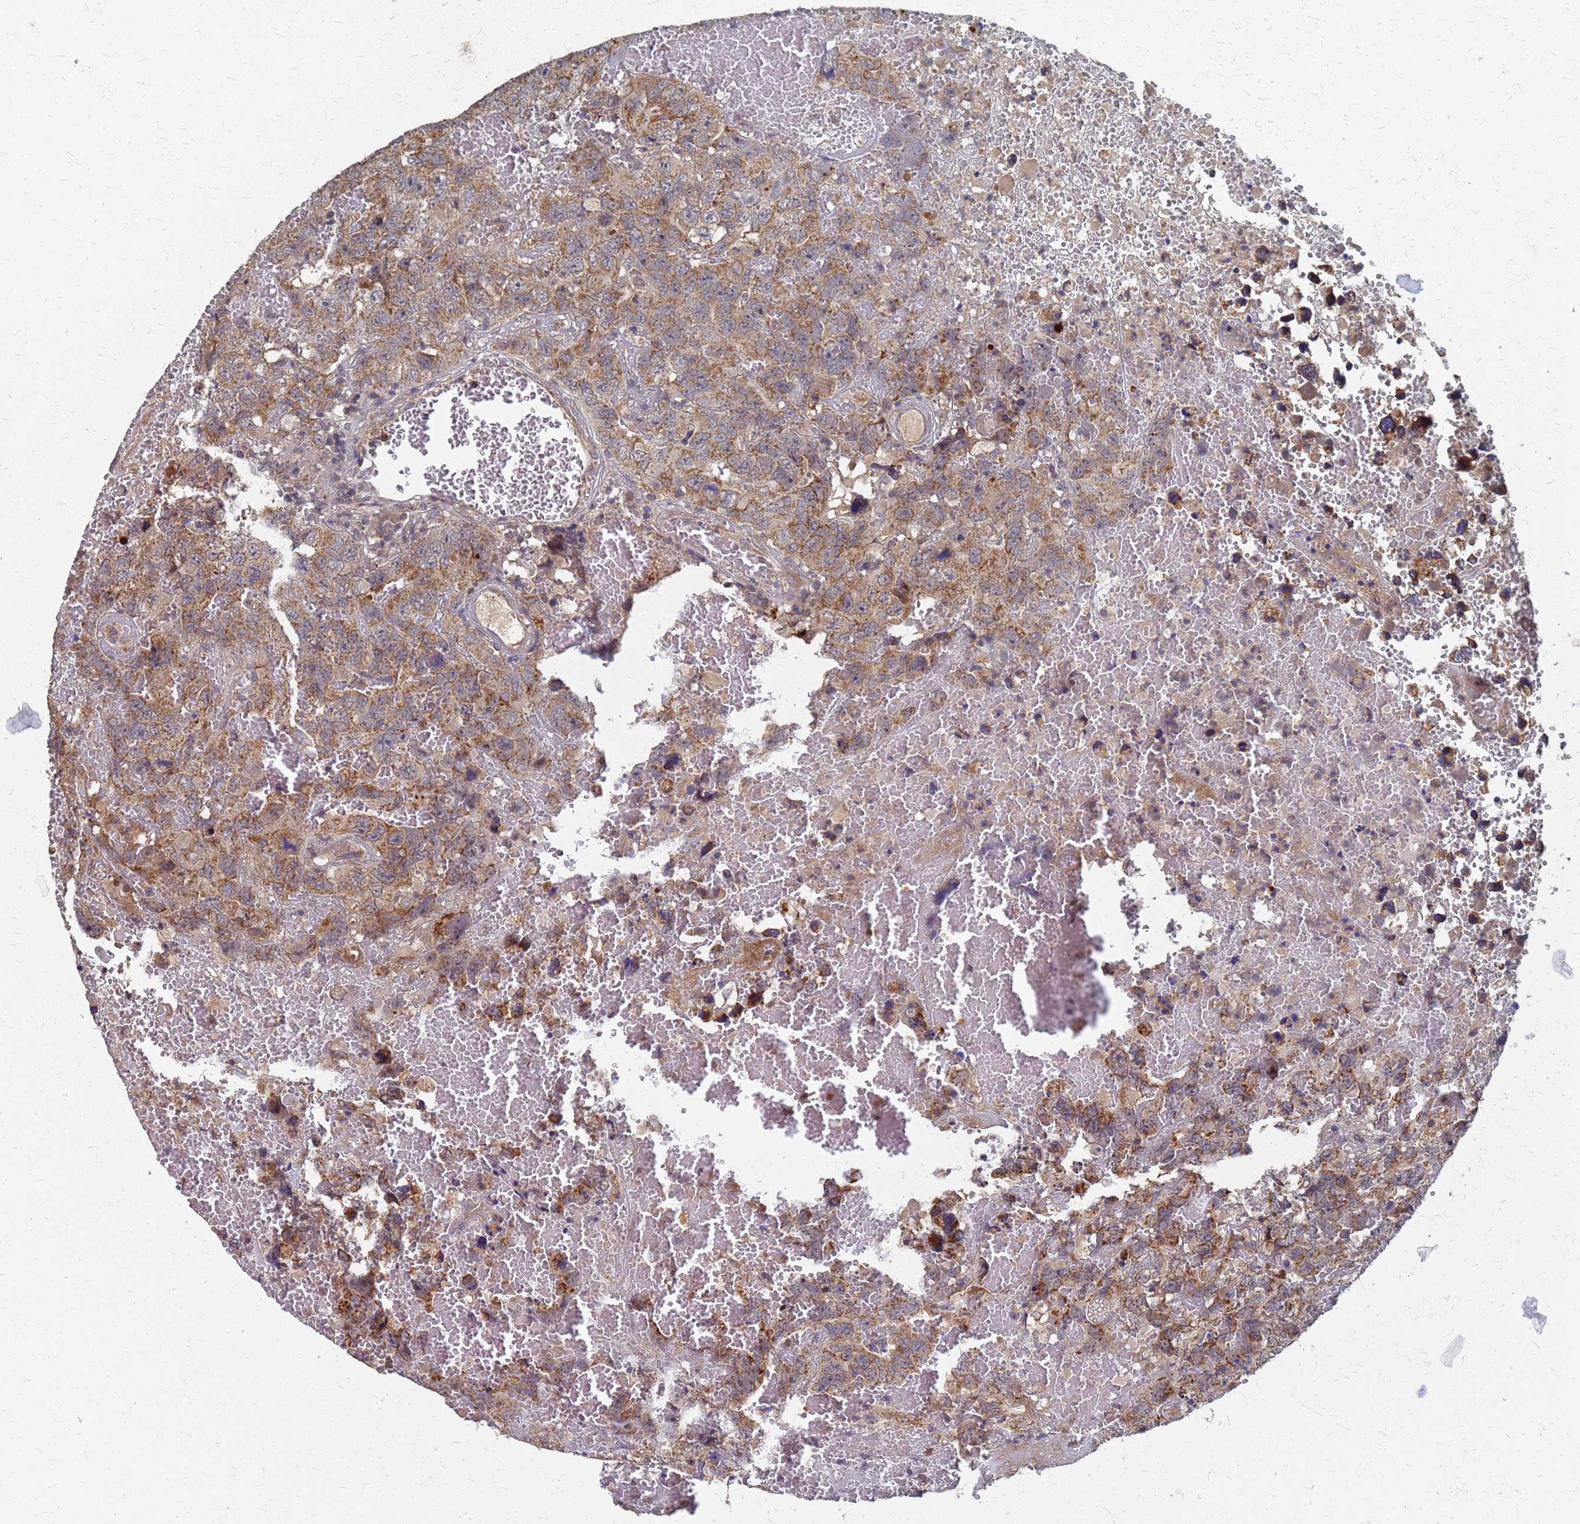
{"staining": {"intensity": "moderate", "quantity": ">75%", "location": "cytoplasmic/membranous"}, "tissue": "testis cancer", "cell_type": "Tumor cells", "image_type": "cancer", "snomed": [{"axis": "morphology", "description": "Carcinoma, Embryonal, NOS"}, {"axis": "topography", "description": "Testis"}], "caption": "Immunohistochemistry of human testis cancer (embryonal carcinoma) reveals medium levels of moderate cytoplasmic/membranous staining in about >75% of tumor cells.", "gene": "ATPAF1", "patient": {"sex": "male", "age": 45}}